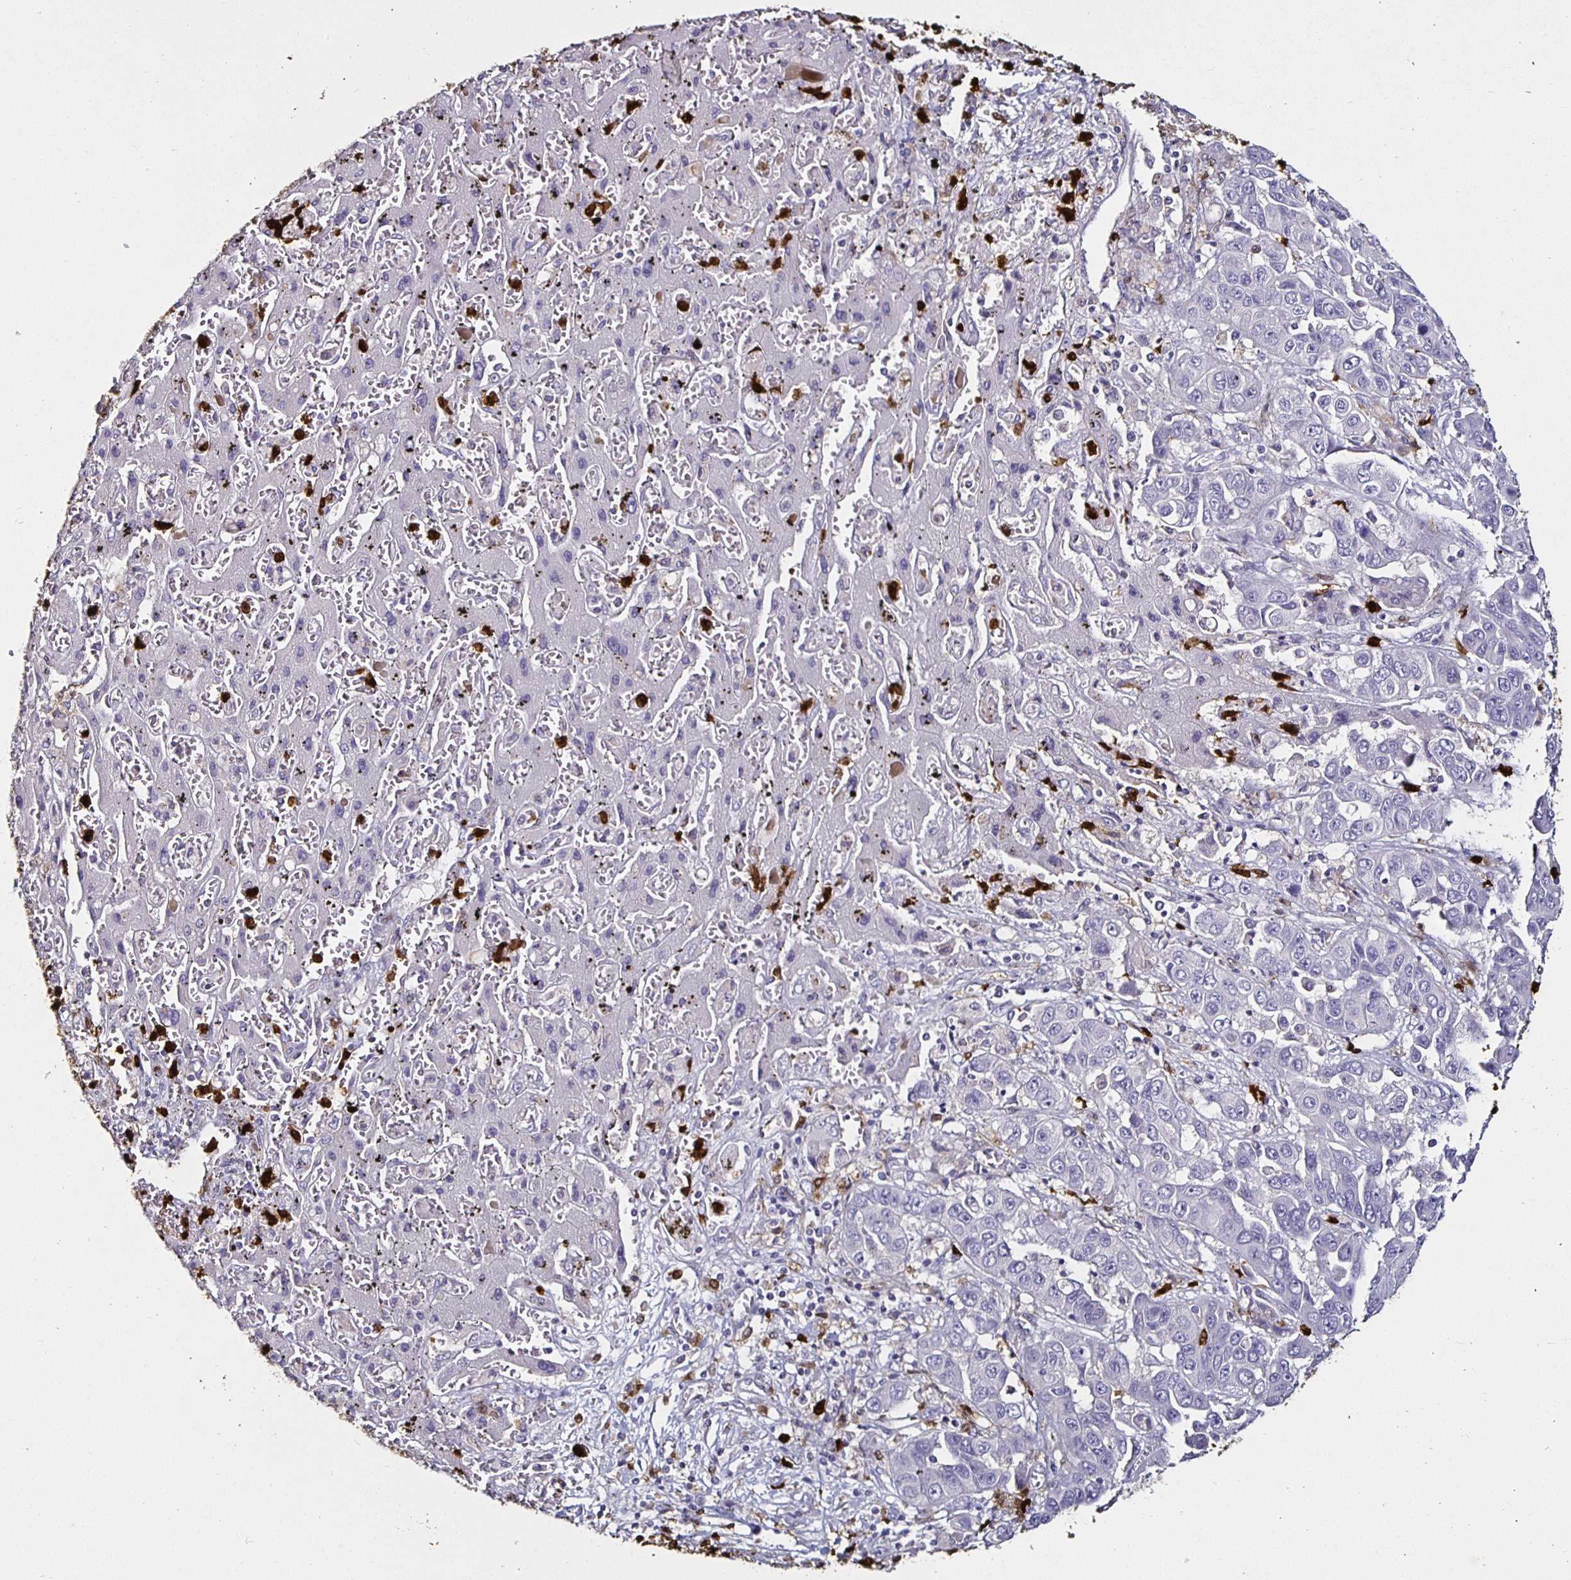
{"staining": {"intensity": "negative", "quantity": "none", "location": "none"}, "tissue": "liver cancer", "cell_type": "Tumor cells", "image_type": "cancer", "snomed": [{"axis": "morphology", "description": "Cholangiocarcinoma"}, {"axis": "topography", "description": "Liver"}], "caption": "IHC of liver cancer shows no positivity in tumor cells.", "gene": "TLR4", "patient": {"sex": "female", "age": 52}}